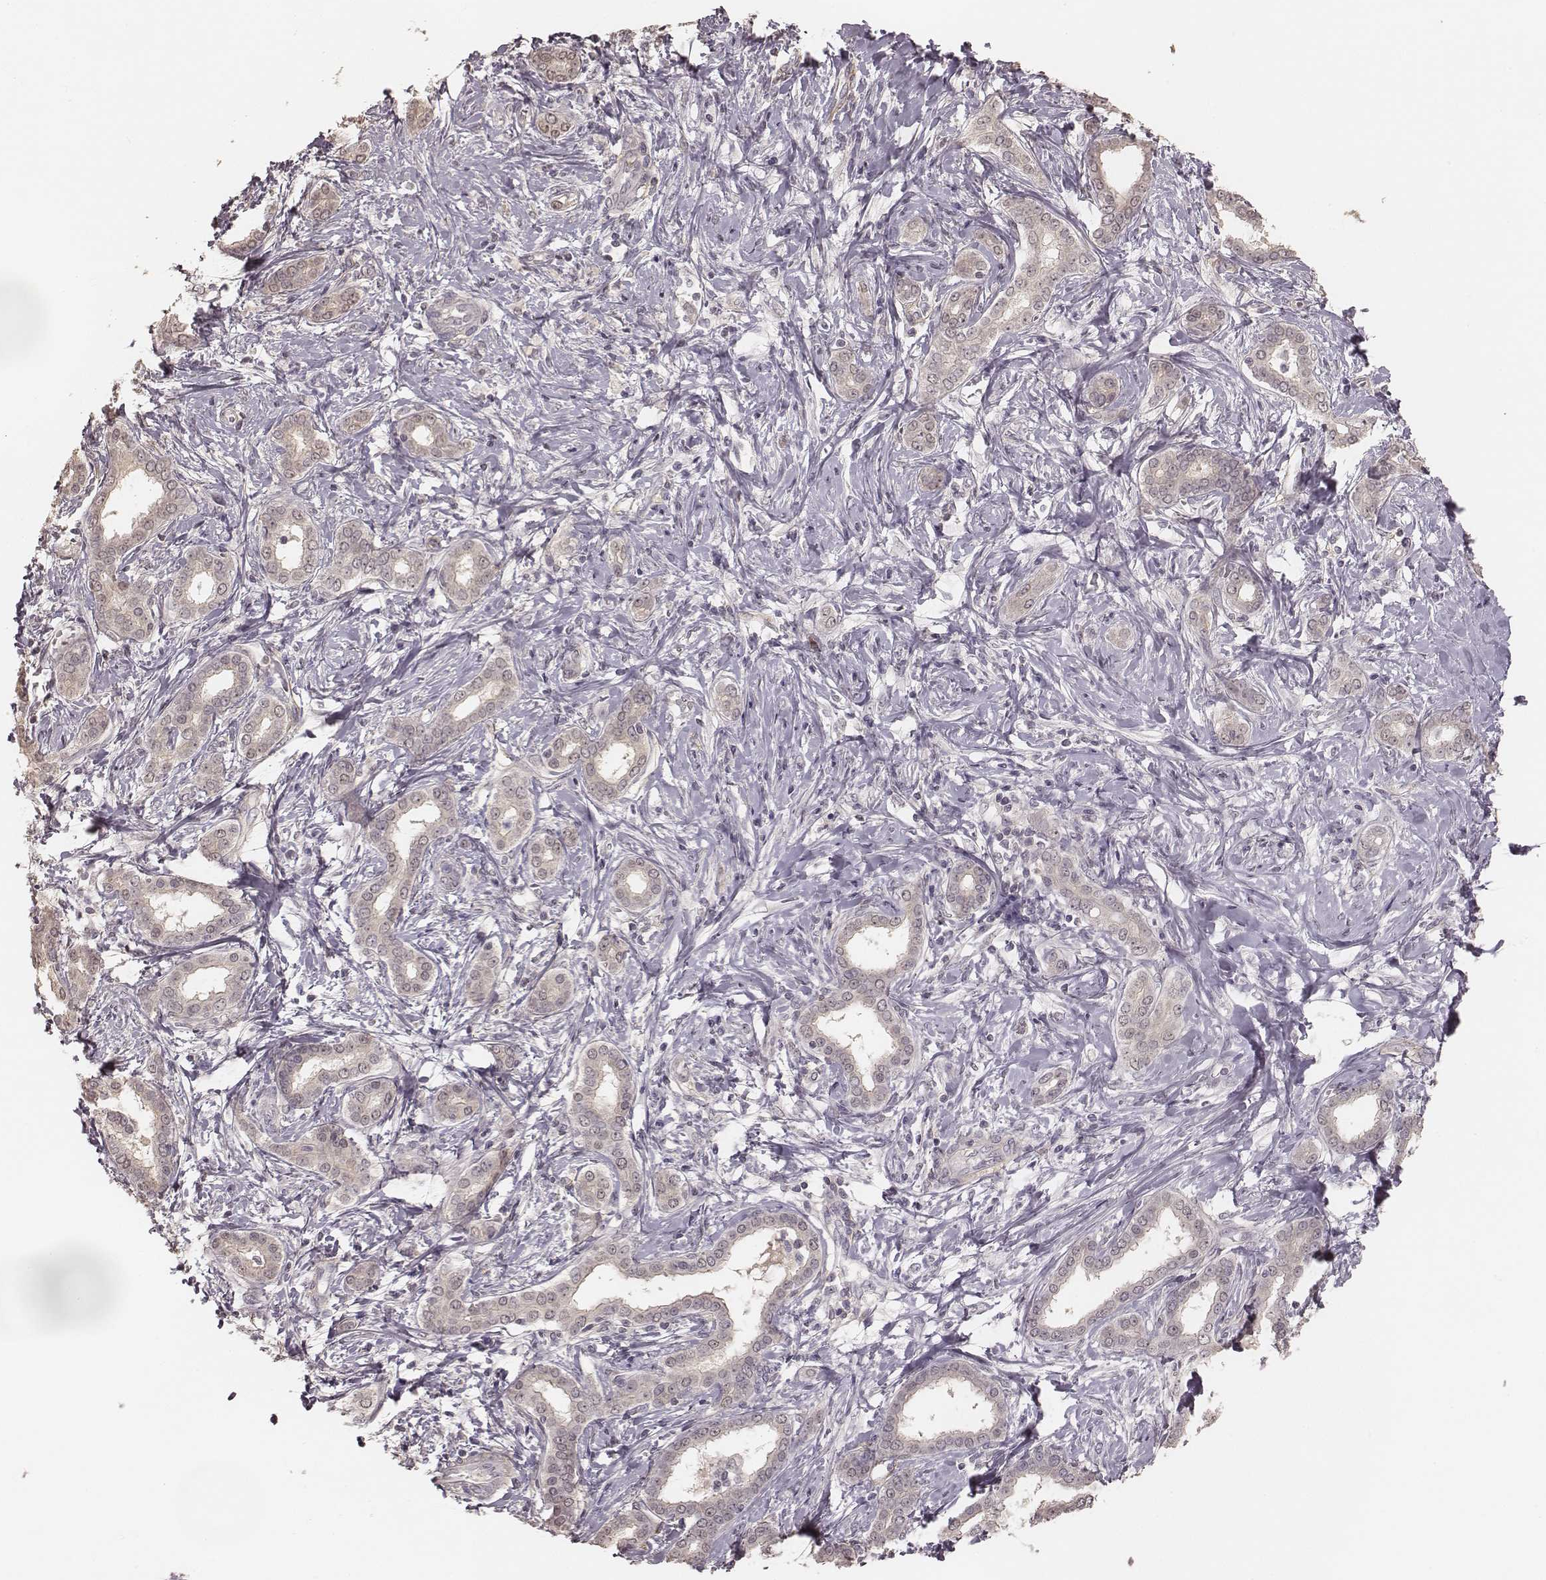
{"staining": {"intensity": "negative", "quantity": "none", "location": "none"}, "tissue": "liver cancer", "cell_type": "Tumor cells", "image_type": "cancer", "snomed": [{"axis": "morphology", "description": "Cholangiocarcinoma"}, {"axis": "topography", "description": "Liver"}], "caption": "Immunohistochemical staining of human cholangiocarcinoma (liver) displays no significant positivity in tumor cells. The staining was performed using DAB (3,3'-diaminobenzidine) to visualize the protein expression in brown, while the nuclei were stained in blue with hematoxylin (Magnification: 20x).", "gene": "LY6K", "patient": {"sex": "female", "age": 47}}